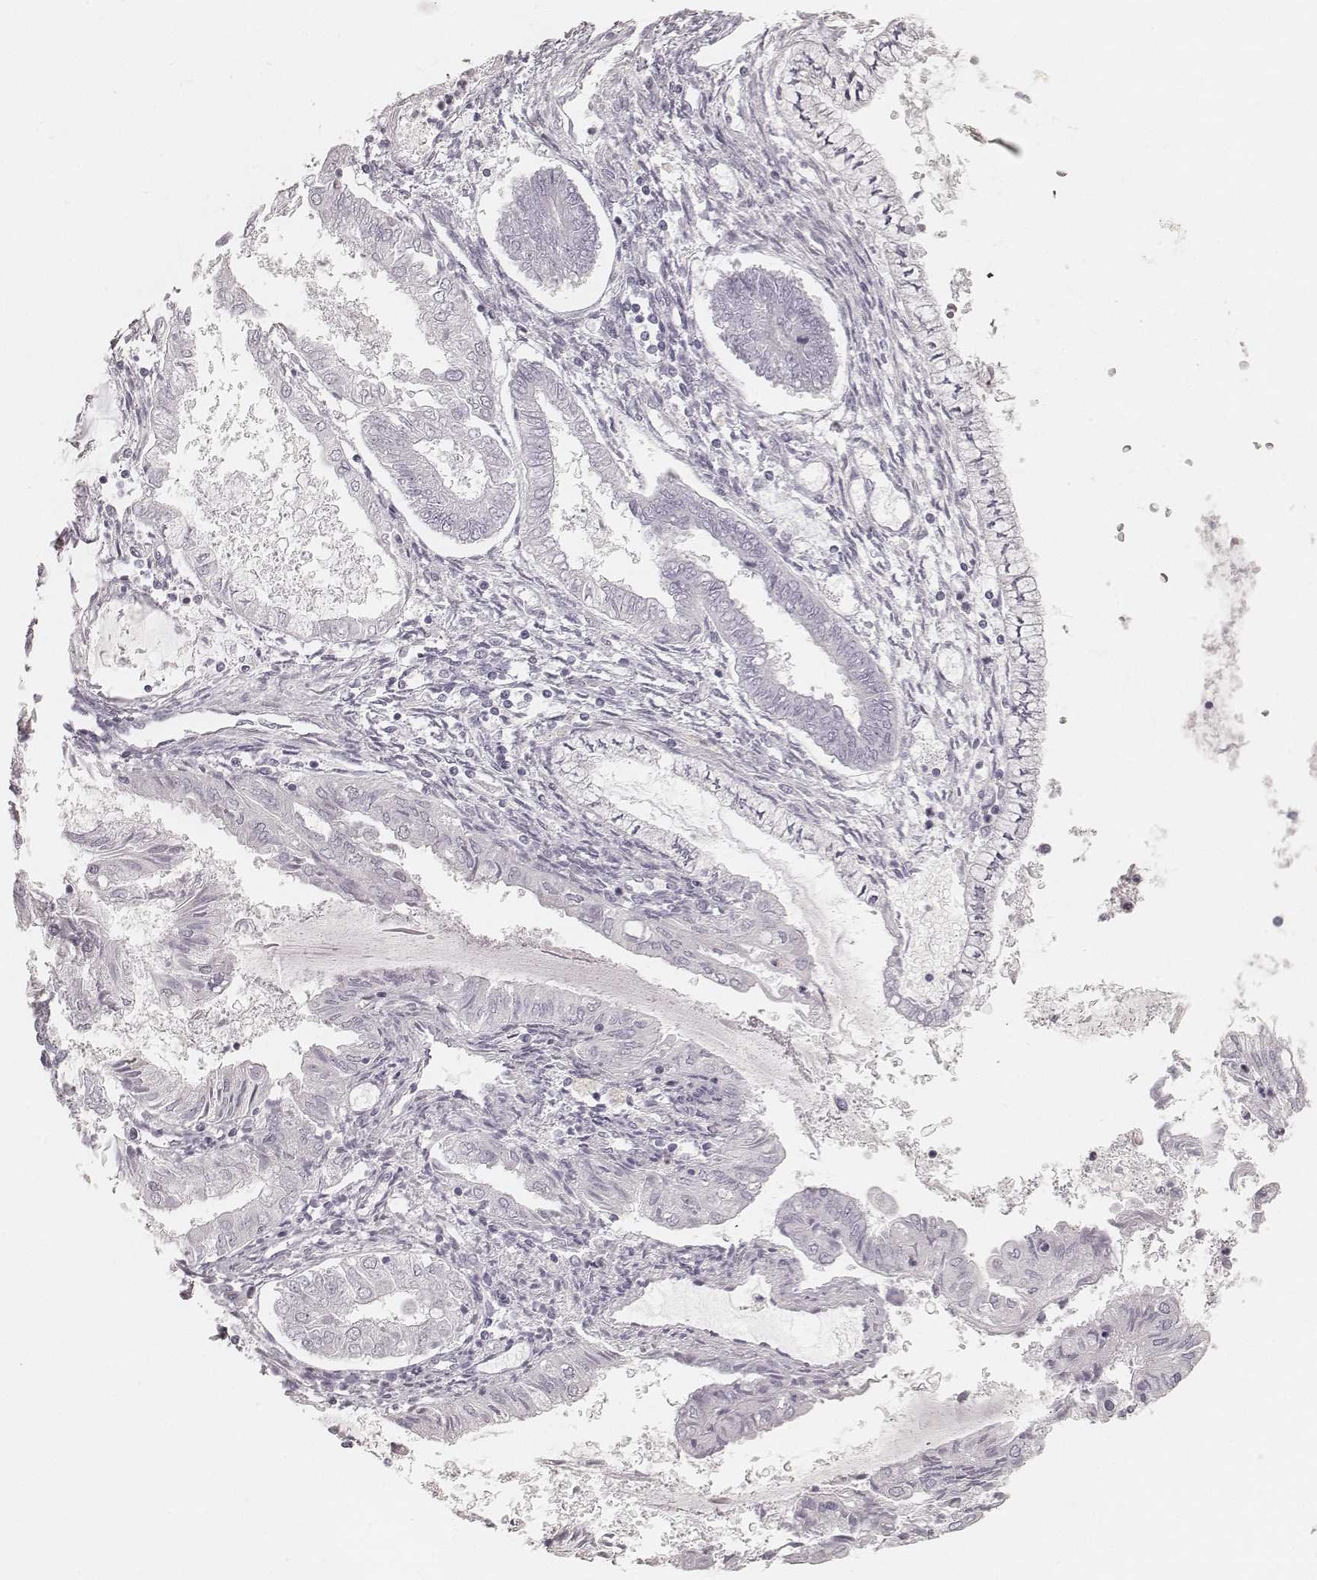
{"staining": {"intensity": "negative", "quantity": "none", "location": "none"}, "tissue": "endometrial cancer", "cell_type": "Tumor cells", "image_type": "cancer", "snomed": [{"axis": "morphology", "description": "Adenocarcinoma, NOS"}, {"axis": "topography", "description": "Endometrium"}], "caption": "The micrograph exhibits no staining of tumor cells in endometrial adenocarcinoma.", "gene": "KRT34", "patient": {"sex": "female", "age": 68}}